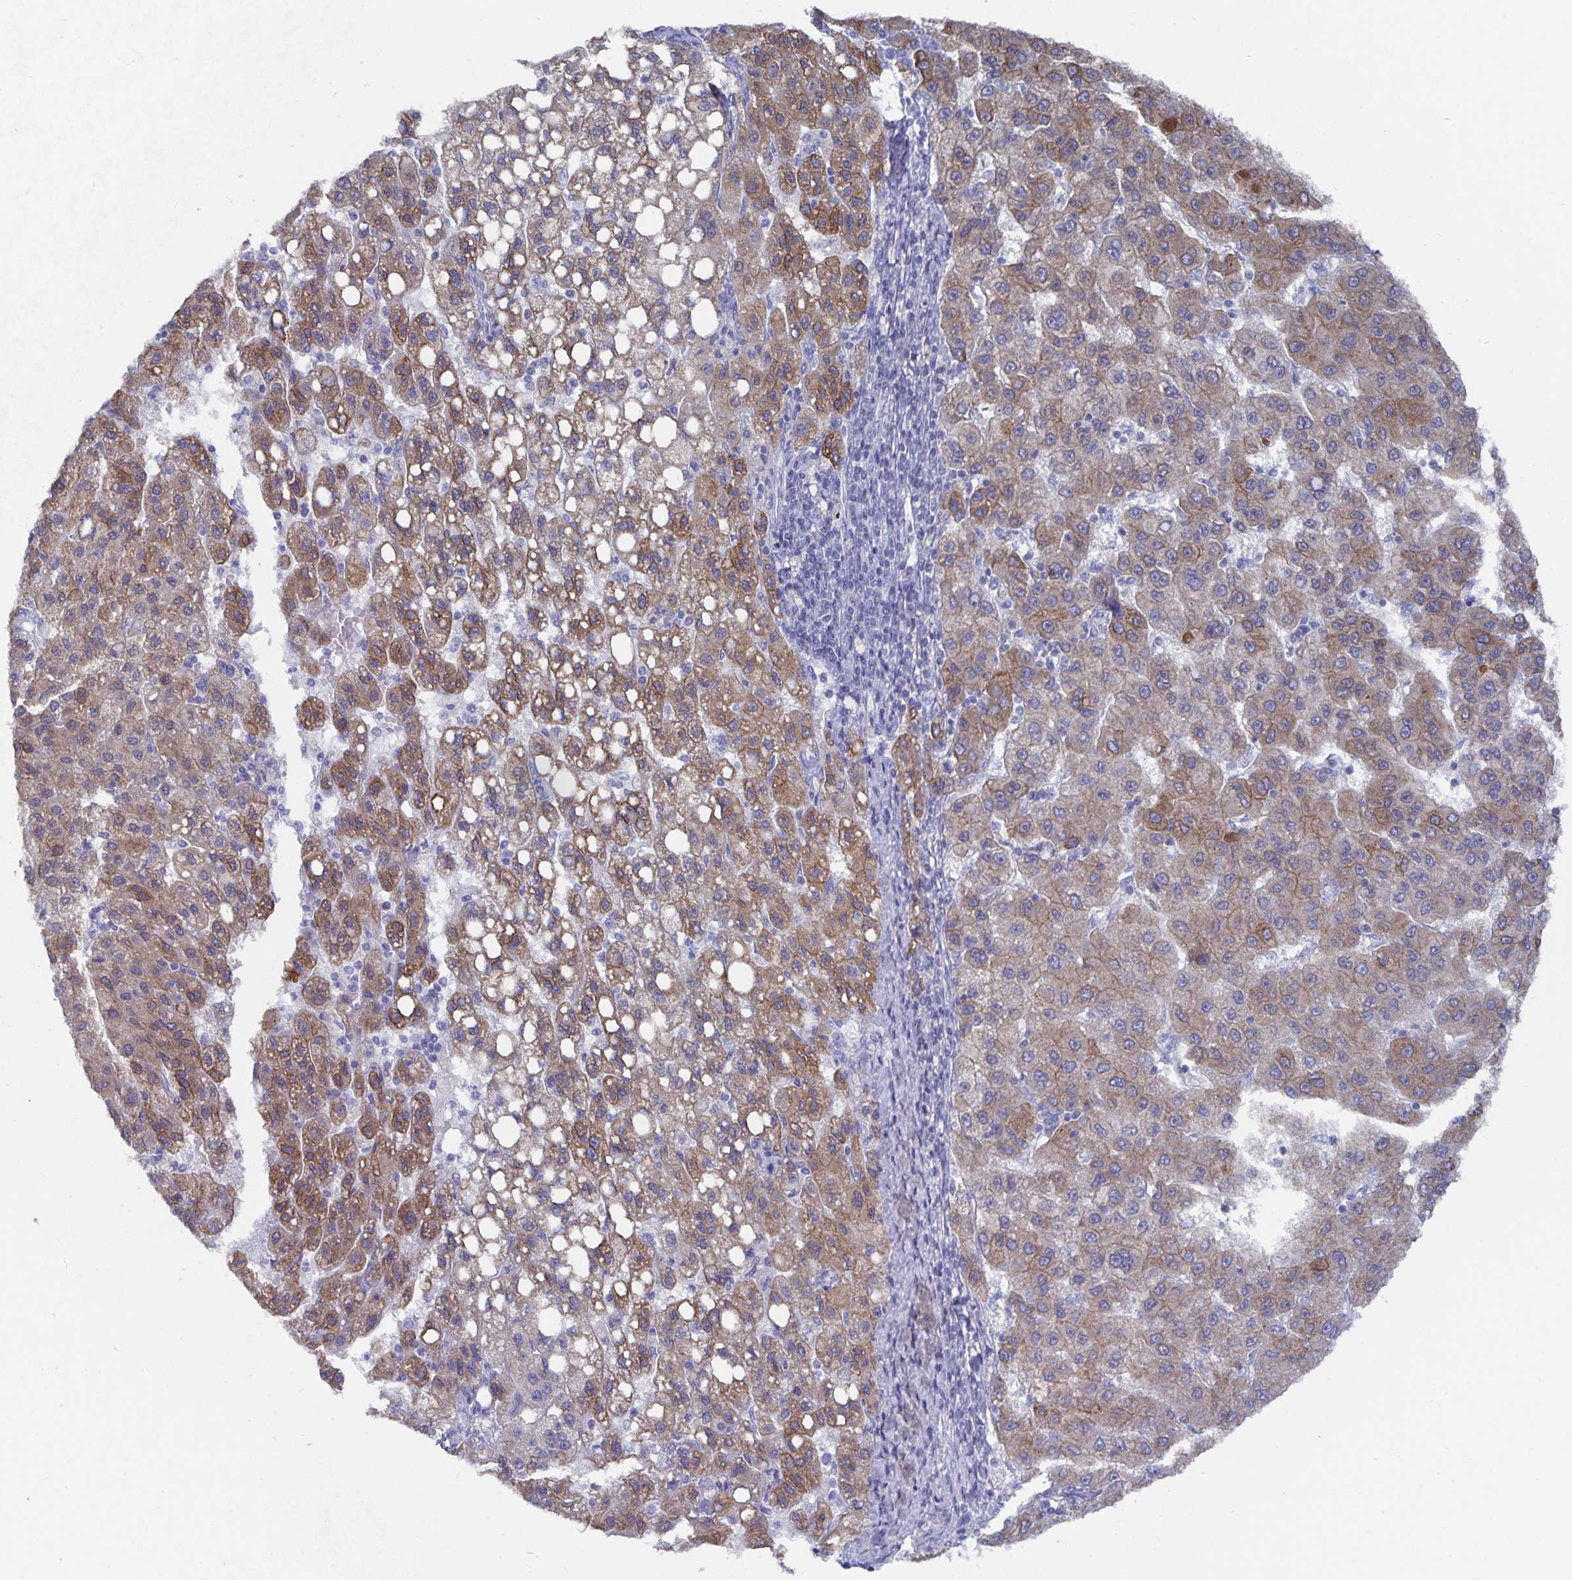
{"staining": {"intensity": "moderate", "quantity": "25%-75%", "location": "cytoplasmic/membranous"}, "tissue": "liver cancer", "cell_type": "Tumor cells", "image_type": "cancer", "snomed": [{"axis": "morphology", "description": "Carcinoma, Hepatocellular, NOS"}, {"axis": "topography", "description": "Liver"}], "caption": "Brown immunohistochemical staining in human liver hepatocellular carcinoma reveals moderate cytoplasmic/membranous positivity in approximately 25%-75% of tumor cells.", "gene": "ZIK1", "patient": {"sex": "female", "age": 82}}